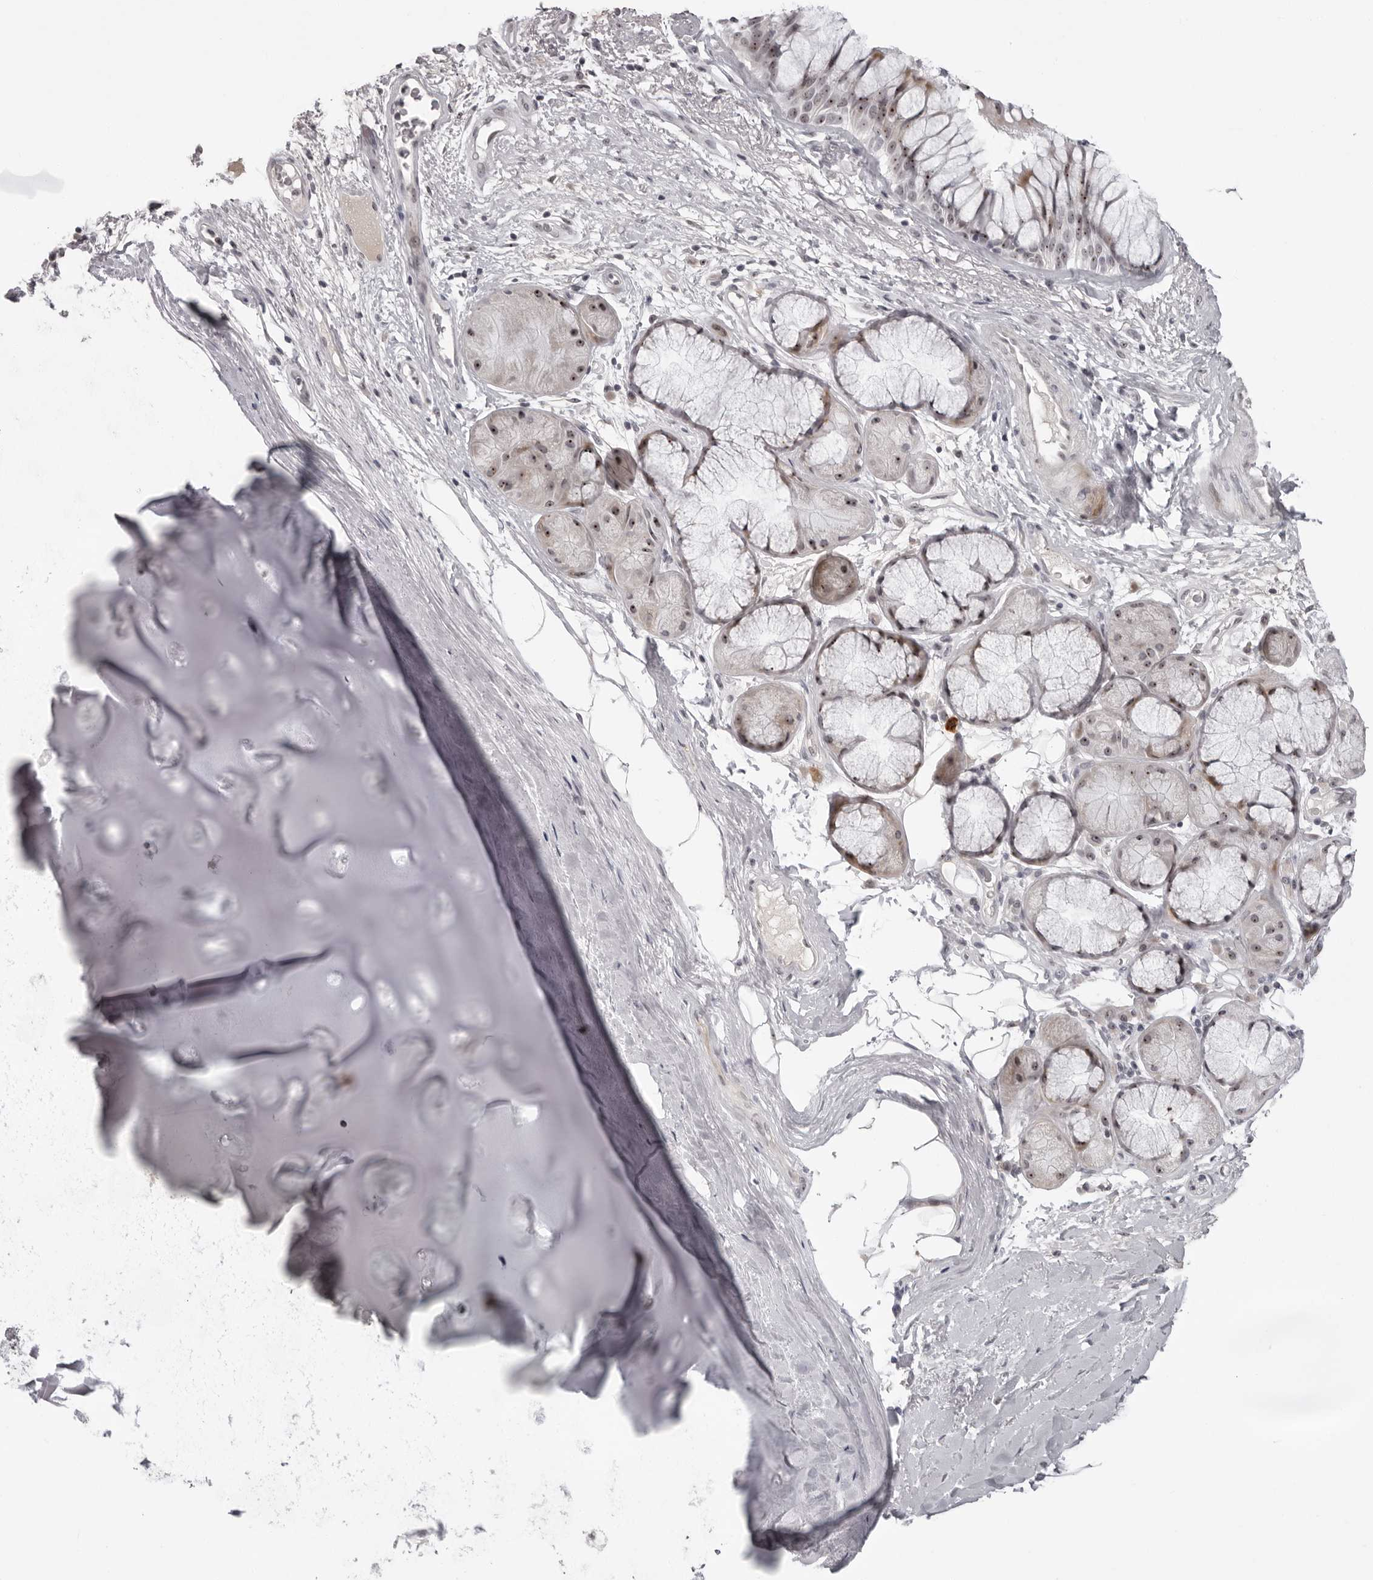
{"staining": {"intensity": "negative", "quantity": "none", "location": "none"}, "tissue": "adipose tissue", "cell_type": "Adipocytes", "image_type": "normal", "snomed": [{"axis": "morphology", "description": "Normal tissue, NOS"}, {"axis": "topography", "description": "Bronchus"}], "caption": "DAB (3,3'-diaminobenzidine) immunohistochemical staining of benign human adipose tissue demonstrates no significant staining in adipocytes.", "gene": "HELZ", "patient": {"sex": "male", "age": 66}}